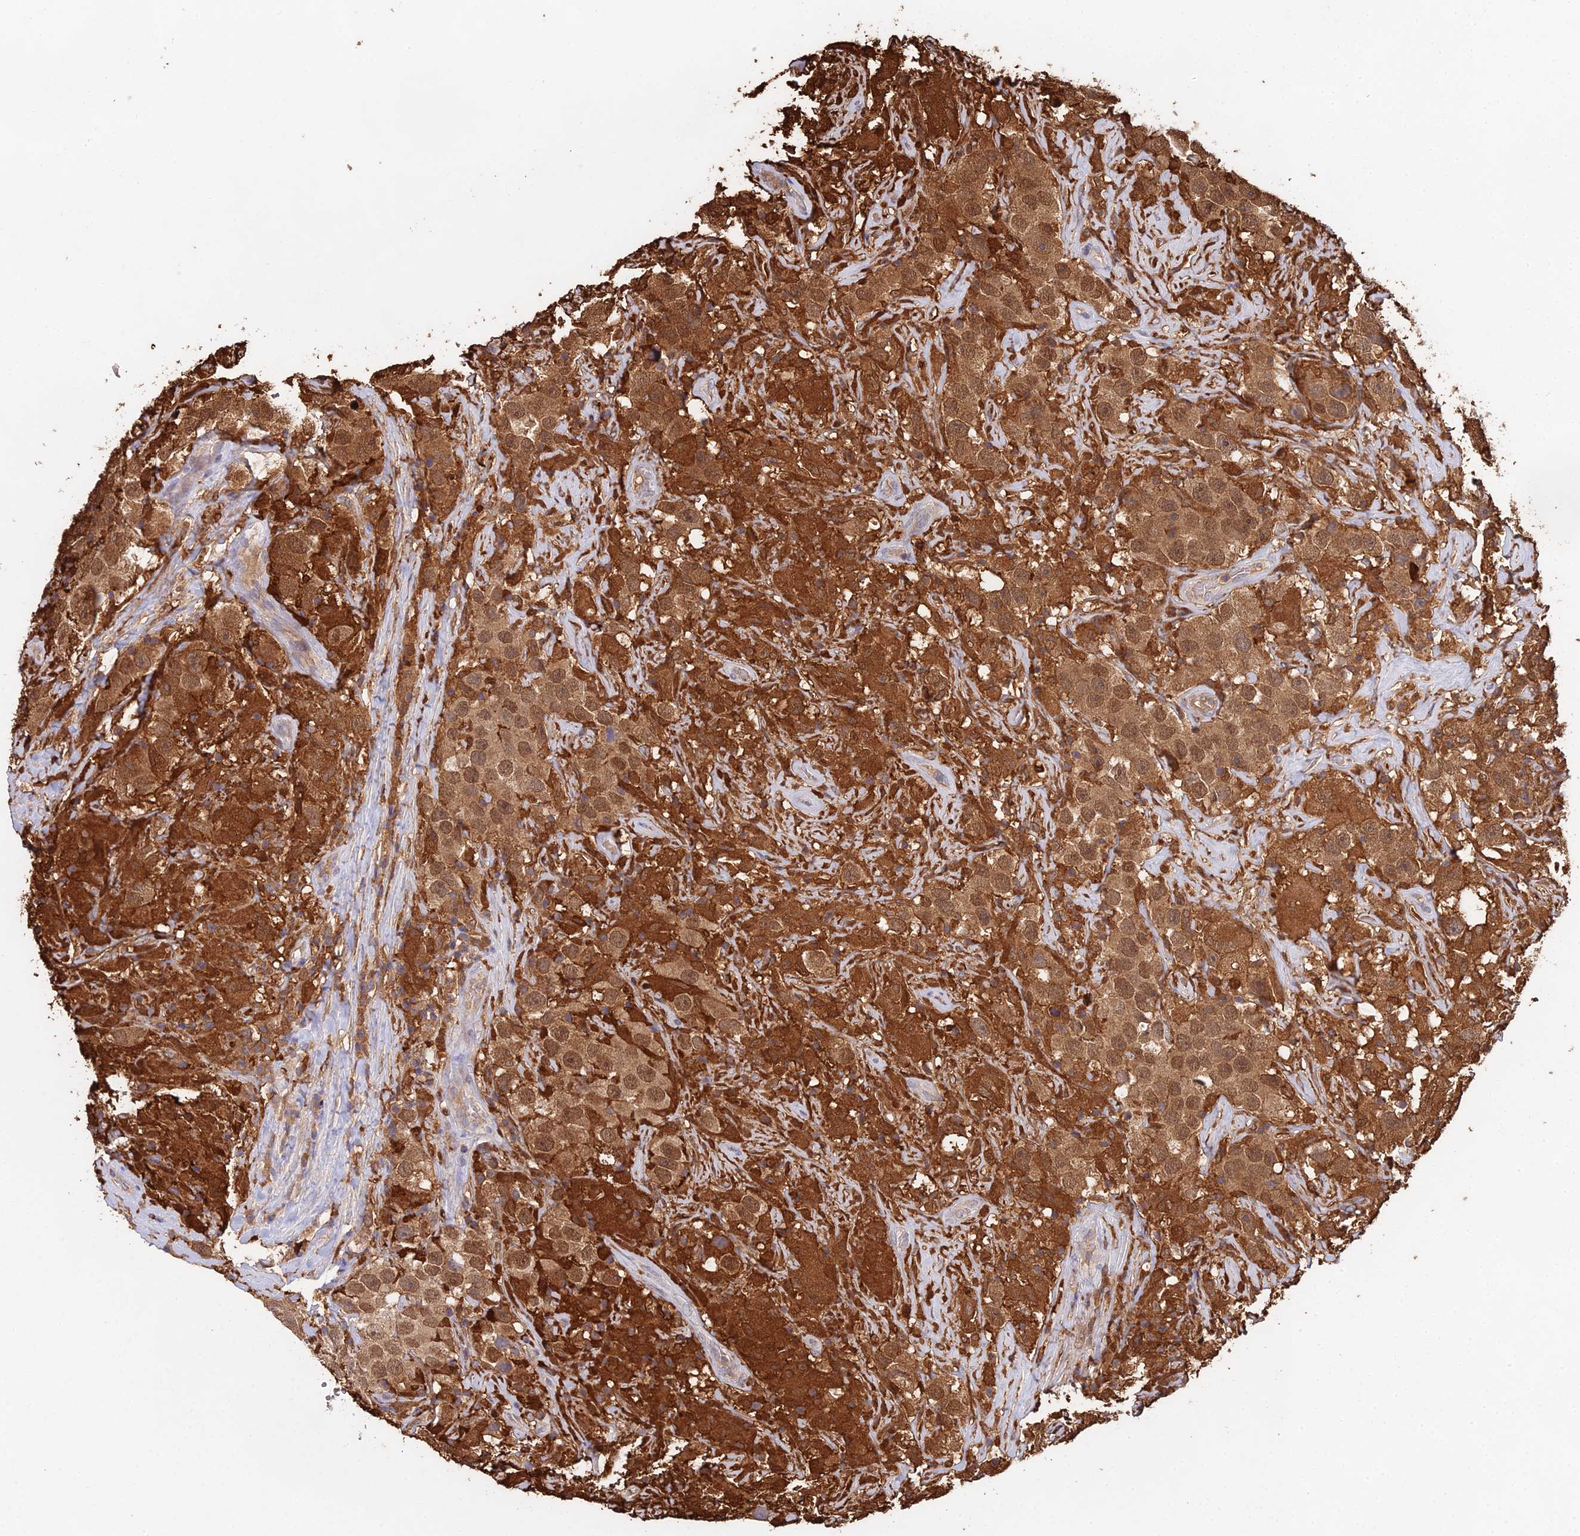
{"staining": {"intensity": "strong", "quantity": ">75%", "location": "cytoplasmic/membranous,nuclear"}, "tissue": "testis cancer", "cell_type": "Tumor cells", "image_type": "cancer", "snomed": [{"axis": "morphology", "description": "Seminoma, NOS"}, {"axis": "topography", "description": "Testis"}], "caption": "About >75% of tumor cells in testis cancer show strong cytoplasmic/membranous and nuclear protein expression as visualized by brown immunohistochemical staining.", "gene": "FBP1", "patient": {"sex": "male", "age": 49}}